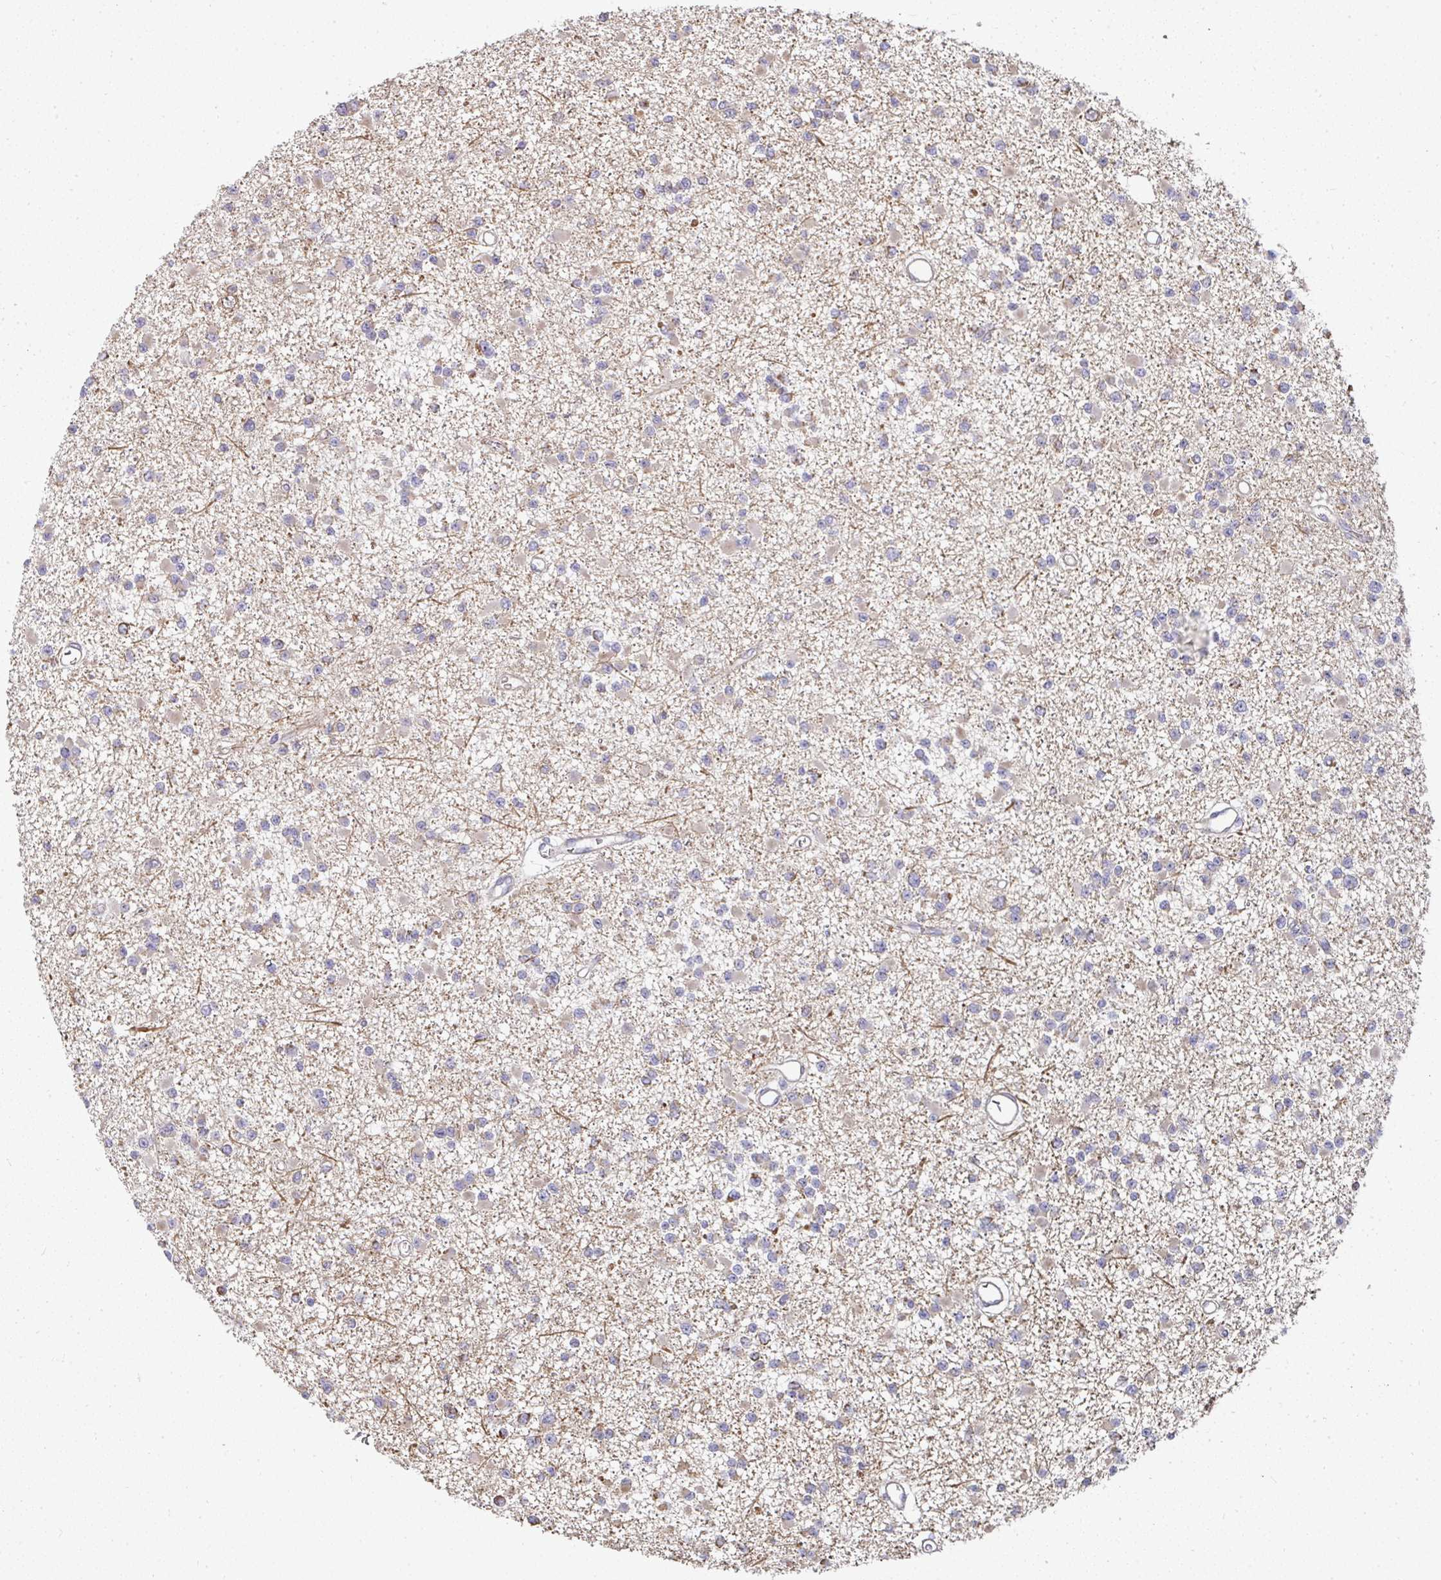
{"staining": {"intensity": "weak", "quantity": "<25%", "location": "cytoplasmic/membranous"}, "tissue": "glioma", "cell_type": "Tumor cells", "image_type": "cancer", "snomed": [{"axis": "morphology", "description": "Glioma, malignant, Low grade"}, {"axis": "topography", "description": "Brain"}], "caption": "Glioma was stained to show a protein in brown. There is no significant expression in tumor cells. (Brightfield microscopy of DAB immunohistochemistry at high magnification).", "gene": "AGTPBP1", "patient": {"sex": "female", "age": 22}}